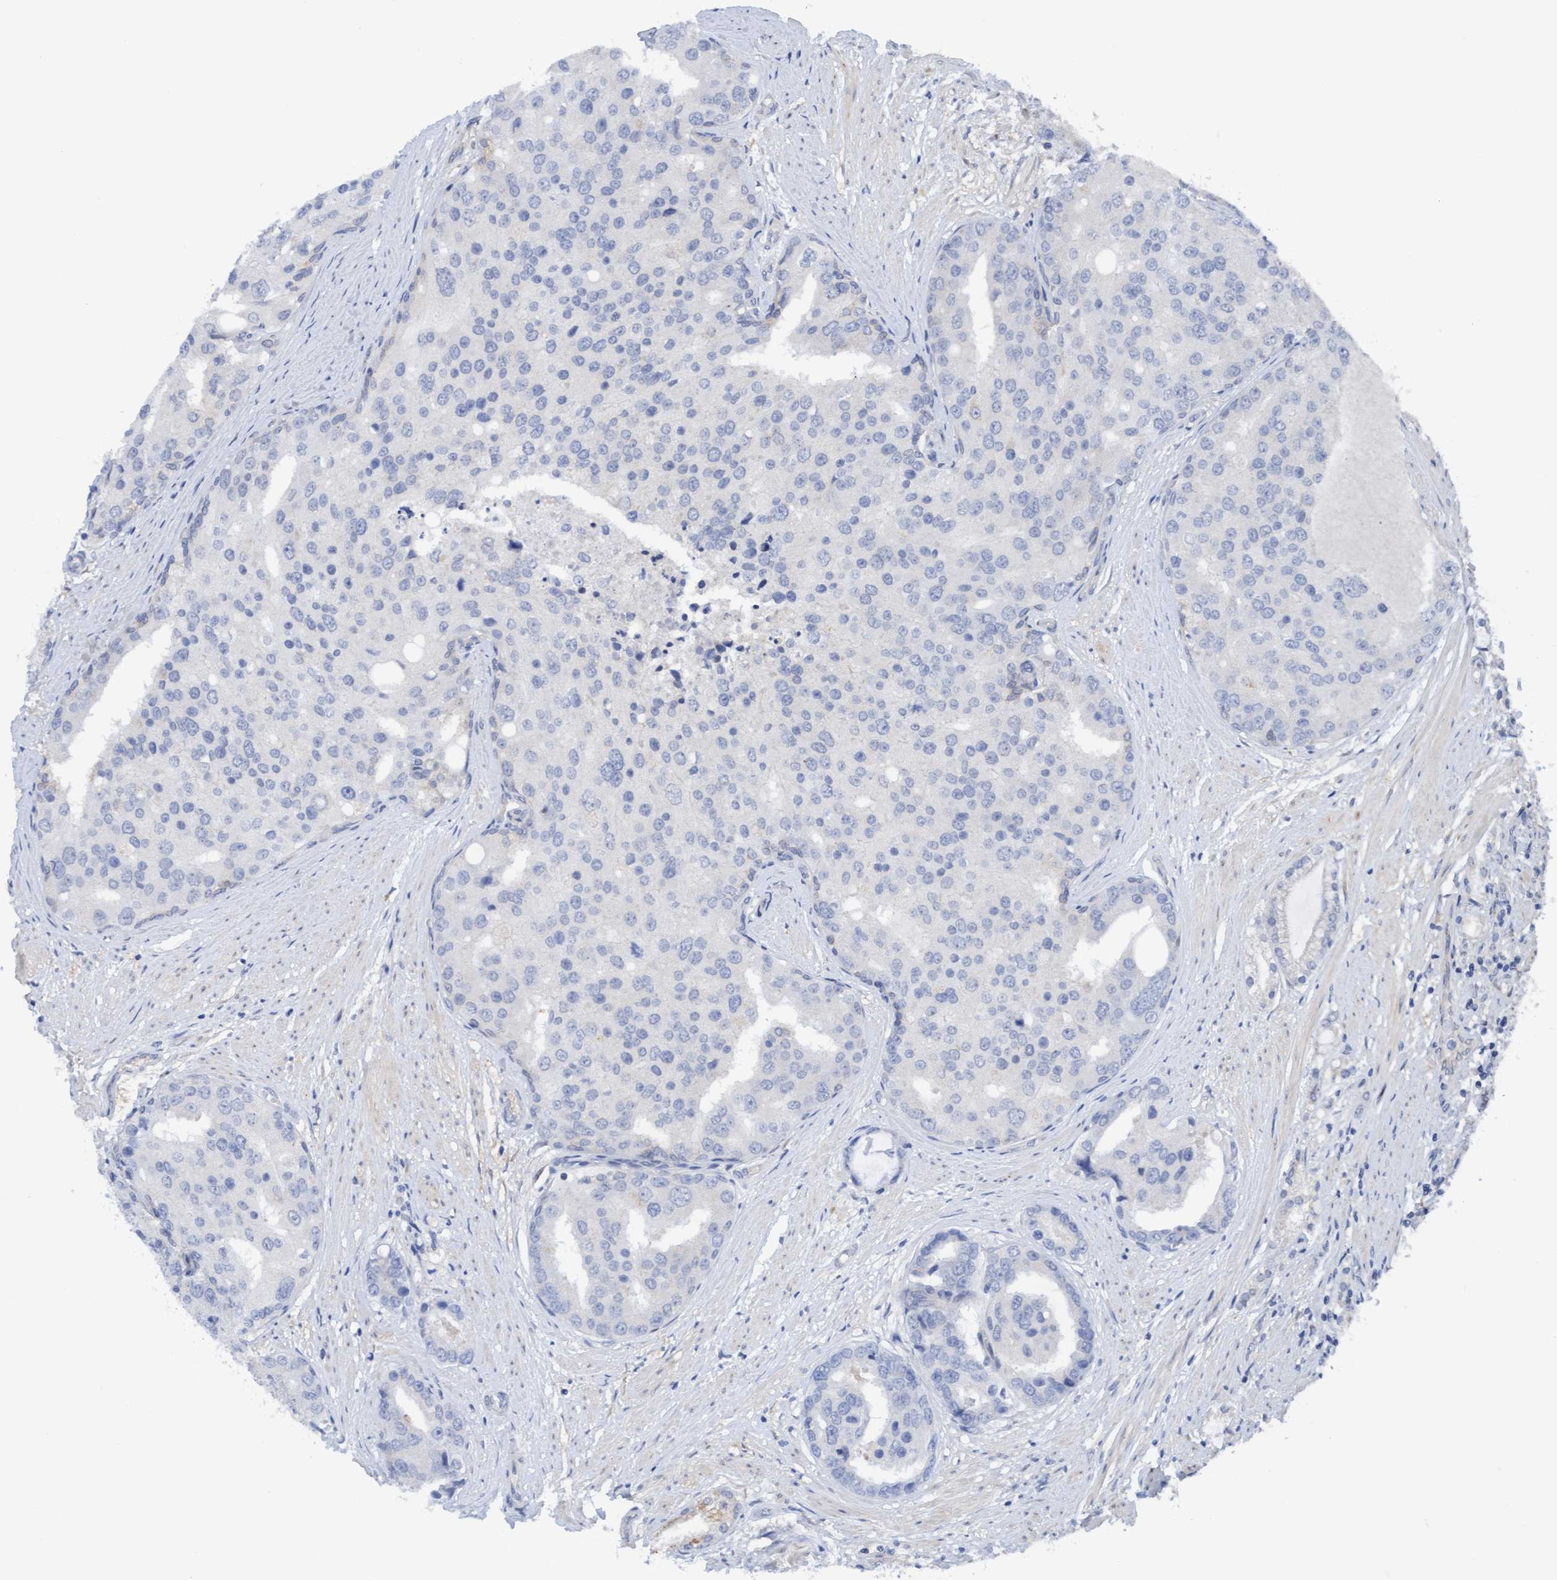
{"staining": {"intensity": "negative", "quantity": "none", "location": "none"}, "tissue": "prostate cancer", "cell_type": "Tumor cells", "image_type": "cancer", "snomed": [{"axis": "morphology", "description": "Adenocarcinoma, High grade"}, {"axis": "topography", "description": "Prostate"}], "caption": "DAB (3,3'-diaminobenzidine) immunohistochemical staining of human prostate cancer exhibits no significant expression in tumor cells.", "gene": "PLCD1", "patient": {"sex": "male", "age": 50}}